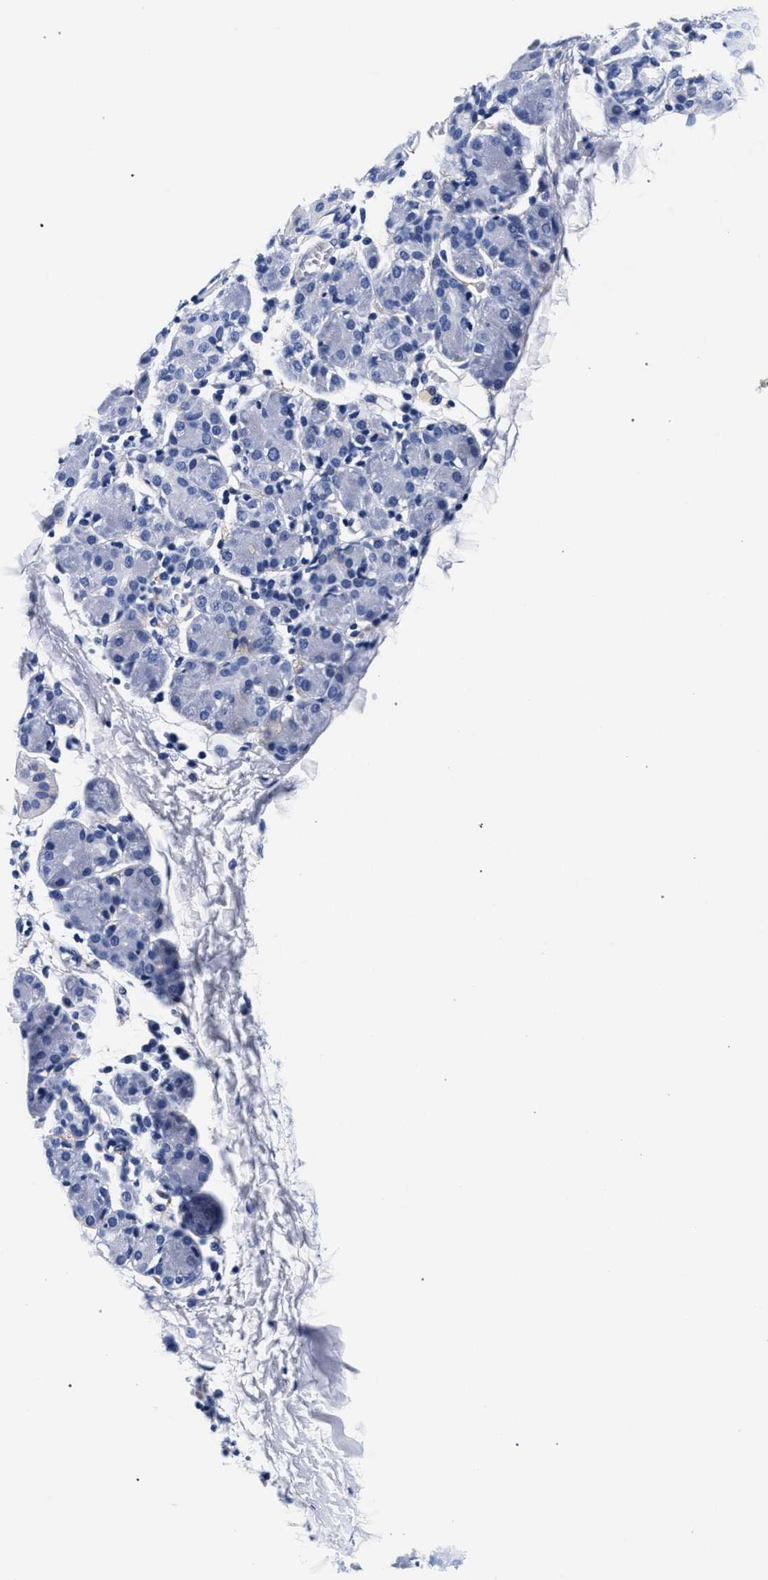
{"staining": {"intensity": "negative", "quantity": "none", "location": "none"}, "tissue": "salivary gland", "cell_type": "Glandular cells", "image_type": "normal", "snomed": [{"axis": "morphology", "description": "Normal tissue, NOS"}, {"axis": "morphology", "description": "Inflammation, NOS"}, {"axis": "topography", "description": "Lymph node"}, {"axis": "topography", "description": "Salivary gland"}], "caption": "A histopathology image of human salivary gland is negative for staining in glandular cells.", "gene": "RAB3B", "patient": {"sex": "male", "age": 3}}